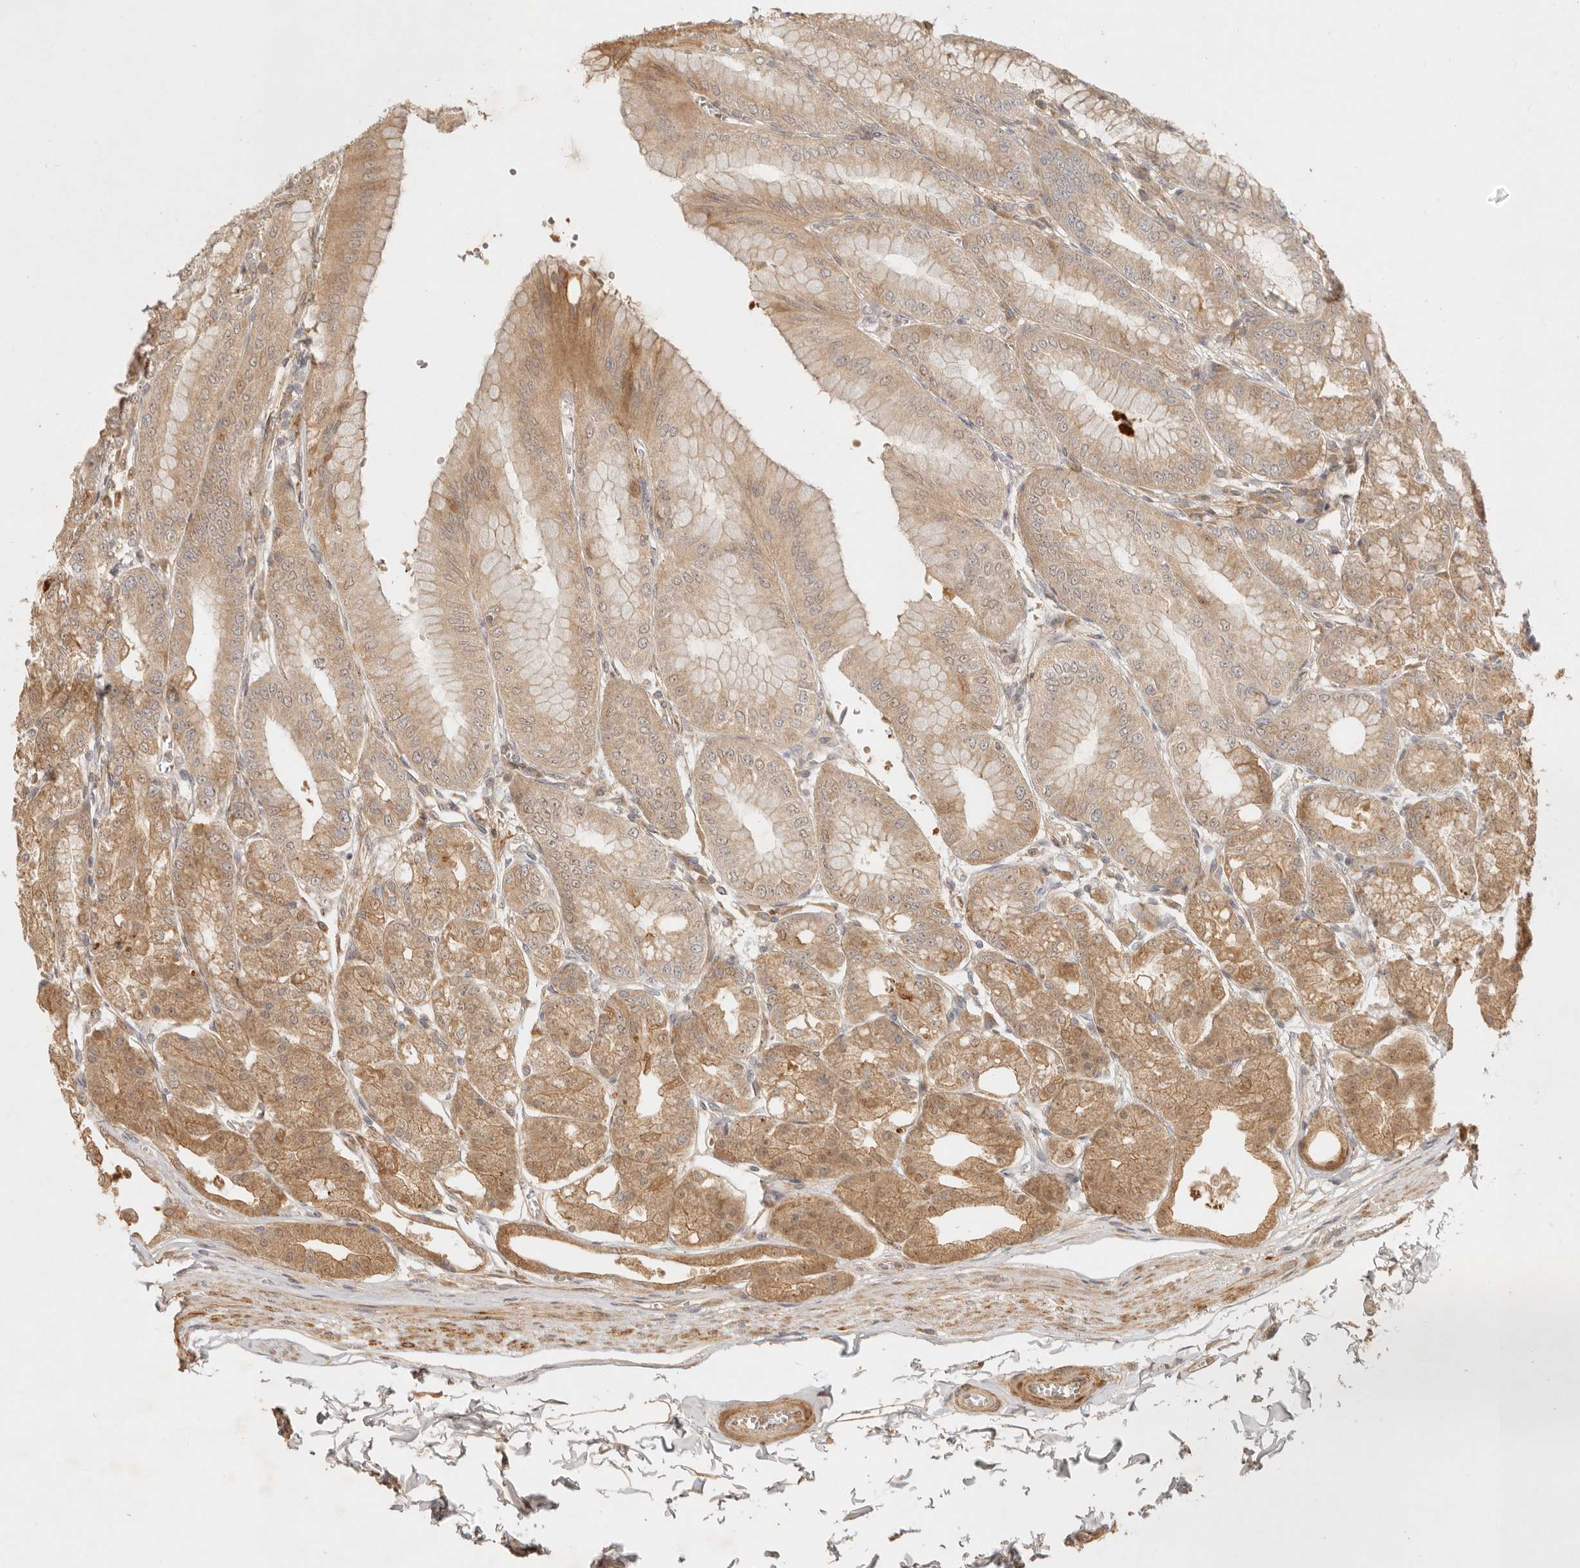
{"staining": {"intensity": "moderate", "quantity": ">75%", "location": "cytoplasmic/membranous"}, "tissue": "stomach", "cell_type": "Glandular cells", "image_type": "normal", "snomed": [{"axis": "morphology", "description": "Normal tissue, NOS"}, {"axis": "topography", "description": "Stomach, lower"}], "caption": "Brown immunohistochemical staining in normal stomach displays moderate cytoplasmic/membranous positivity in about >75% of glandular cells.", "gene": "ANKRD61", "patient": {"sex": "male", "age": 71}}